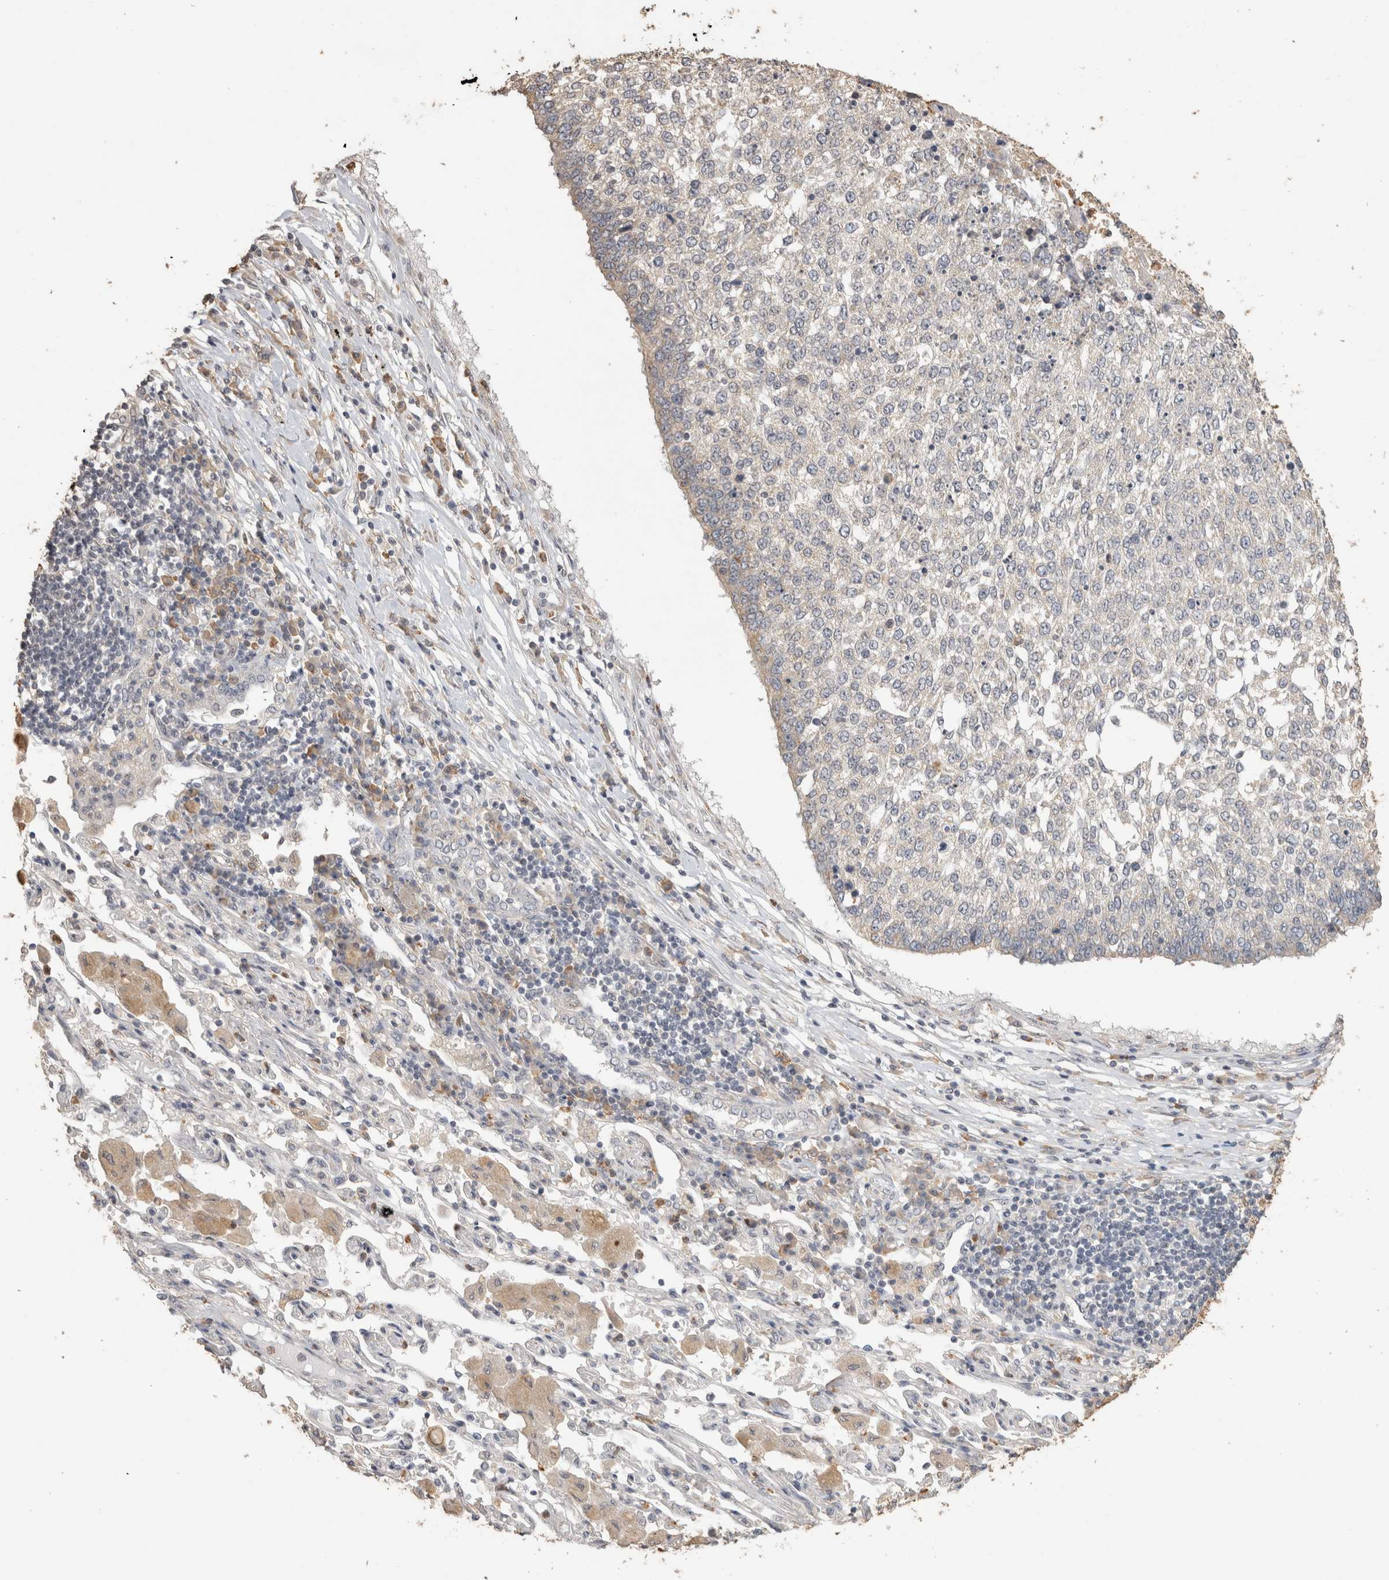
{"staining": {"intensity": "negative", "quantity": "none", "location": "none"}, "tissue": "lung cancer", "cell_type": "Tumor cells", "image_type": "cancer", "snomed": [{"axis": "morphology", "description": "Normal tissue, NOS"}, {"axis": "morphology", "description": "Squamous cell carcinoma, NOS"}, {"axis": "topography", "description": "Cartilage tissue"}, {"axis": "topography", "description": "Bronchus"}, {"axis": "topography", "description": "Lung"}, {"axis": "topography", "description": "Peripheral nerve tissue"}], "caption": "Immunohistochemistry (IHC) photomicrograph of lung cancer stained for a protein (brown), which reveals no expression in tumor cells.", "gene": "REPS2", "patient": {"sex": "female", "age": 49}}